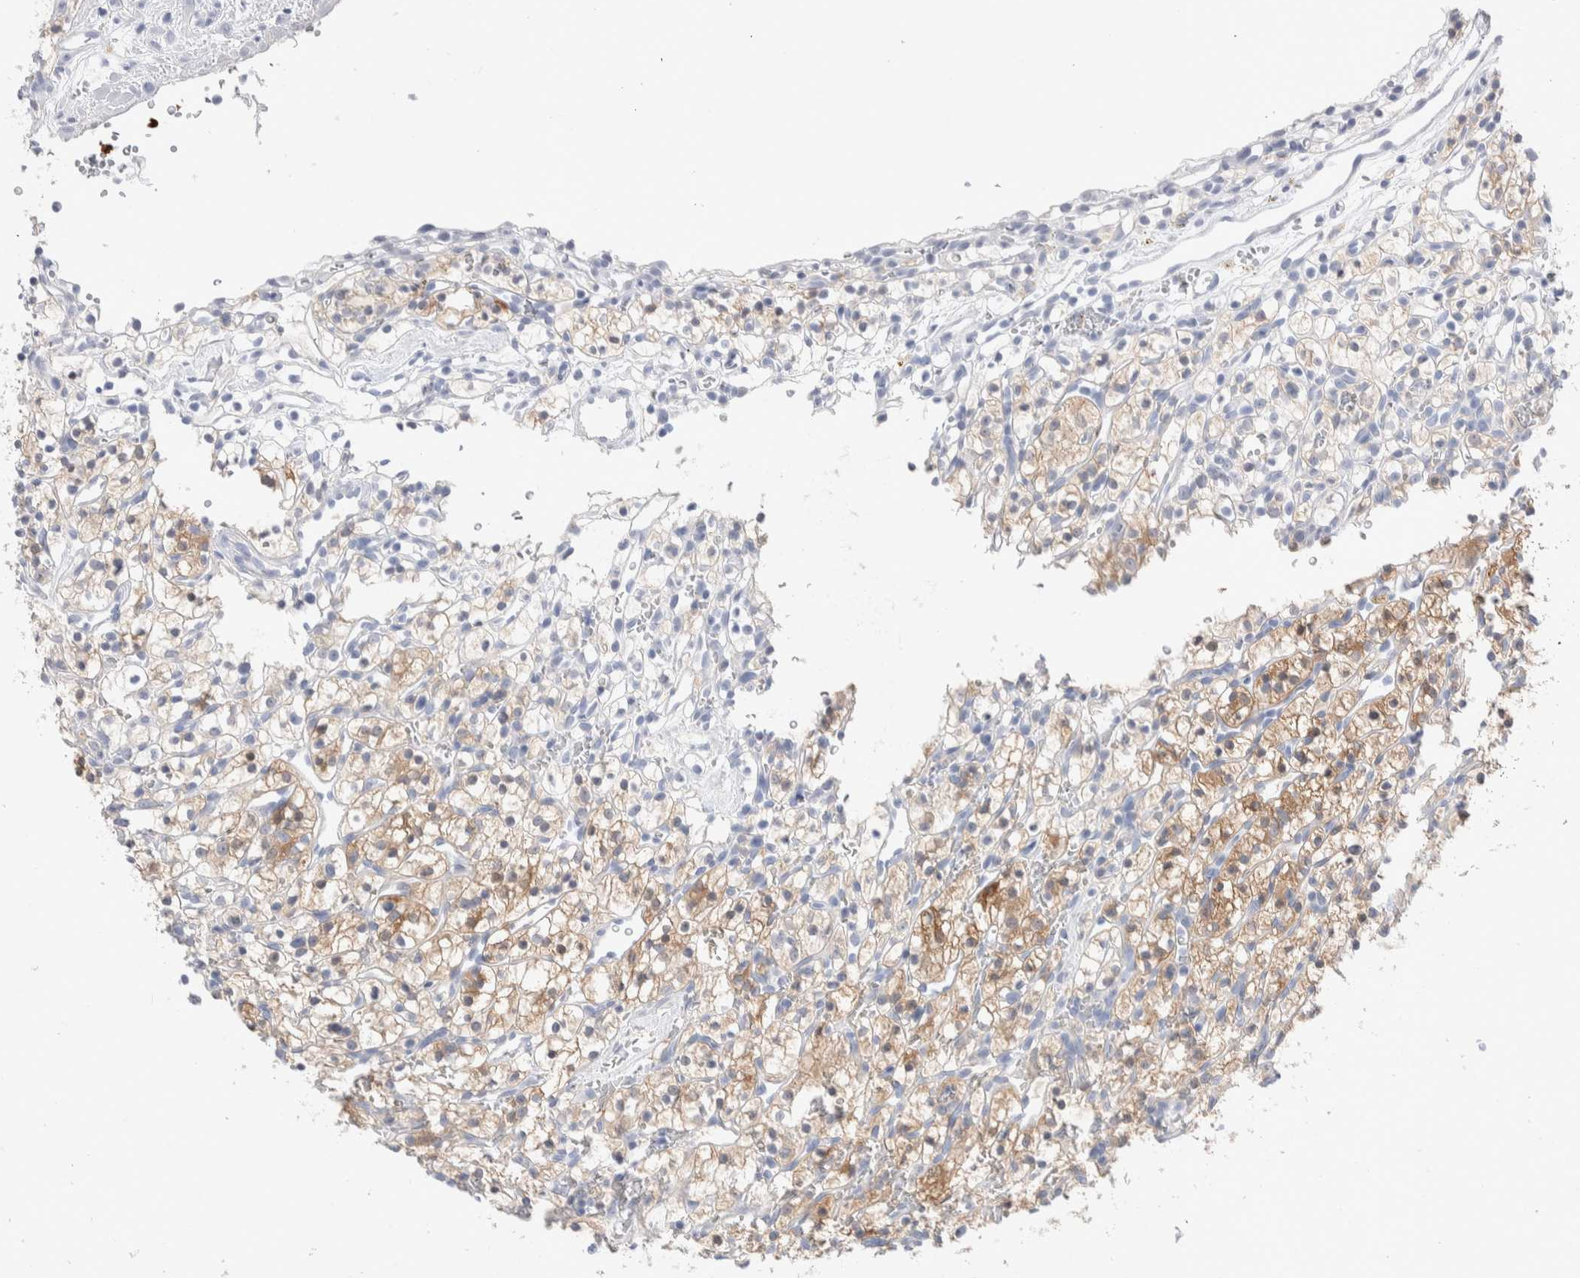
{"staining": {"intensity": "moderate", "quantity": "25%-75%", "location": "cytoplasmic/membranous"}, "tissue": "renal cancer", "cell_type": "Tumor cells", "image_type": "cancer", "snomed": [{"axis": "morphology", "description": "Adenocarcinoma, NOS"}, {"axis": "topography", "description": "Kidney"}], "caption": "This histopathology image shows IHC staining of human adenocarcinoma (renal), with medium moderate cytoplasmic/membranous positivity in about 25%-75% of tumor cells.", "gene": "GDA", "patient": {"sex": "female", "age": 57}}